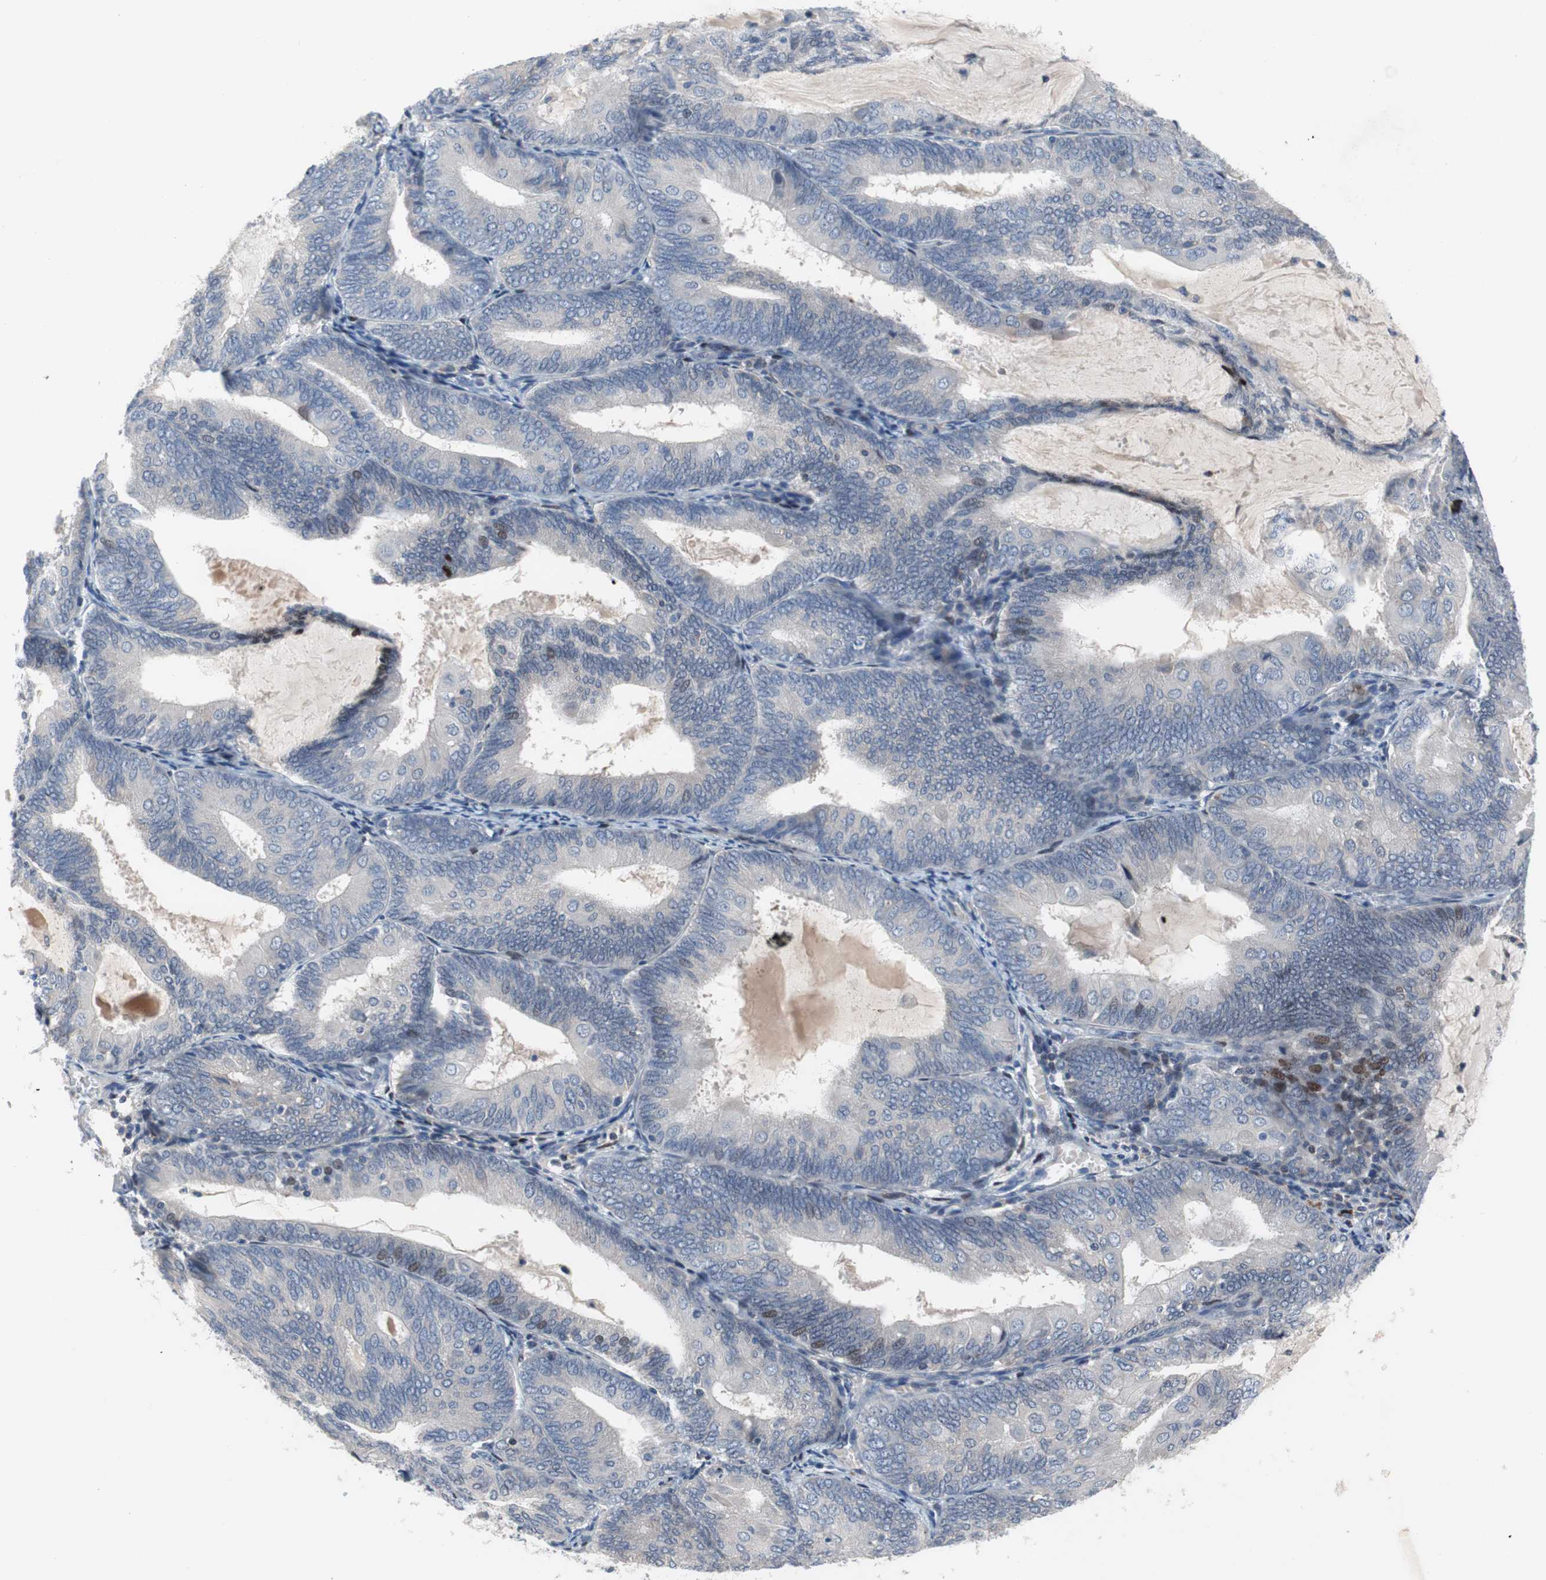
{"staining": {"intensity": "weak", "quantity": "<25%", "location": "cytoplasmic/membranous,nuclear"}, "tissue": "endometrial cancer", "cell_type": "Tumor cells", "image_type": "cancer", "snomed": [{"axis": "morphology", "description": "Adenocarcinoma, NOS"}, {"axis": "topography", "description": "Endometrium"}], "caption": "Immunohistochemistry micrograph of human adenocarcinoma (endometrial) stained for a protein (brown), which exhibits no positivity in tumor cells.", "gene": "MUTYH", "patient": {"sex": "female", "age": 81}}